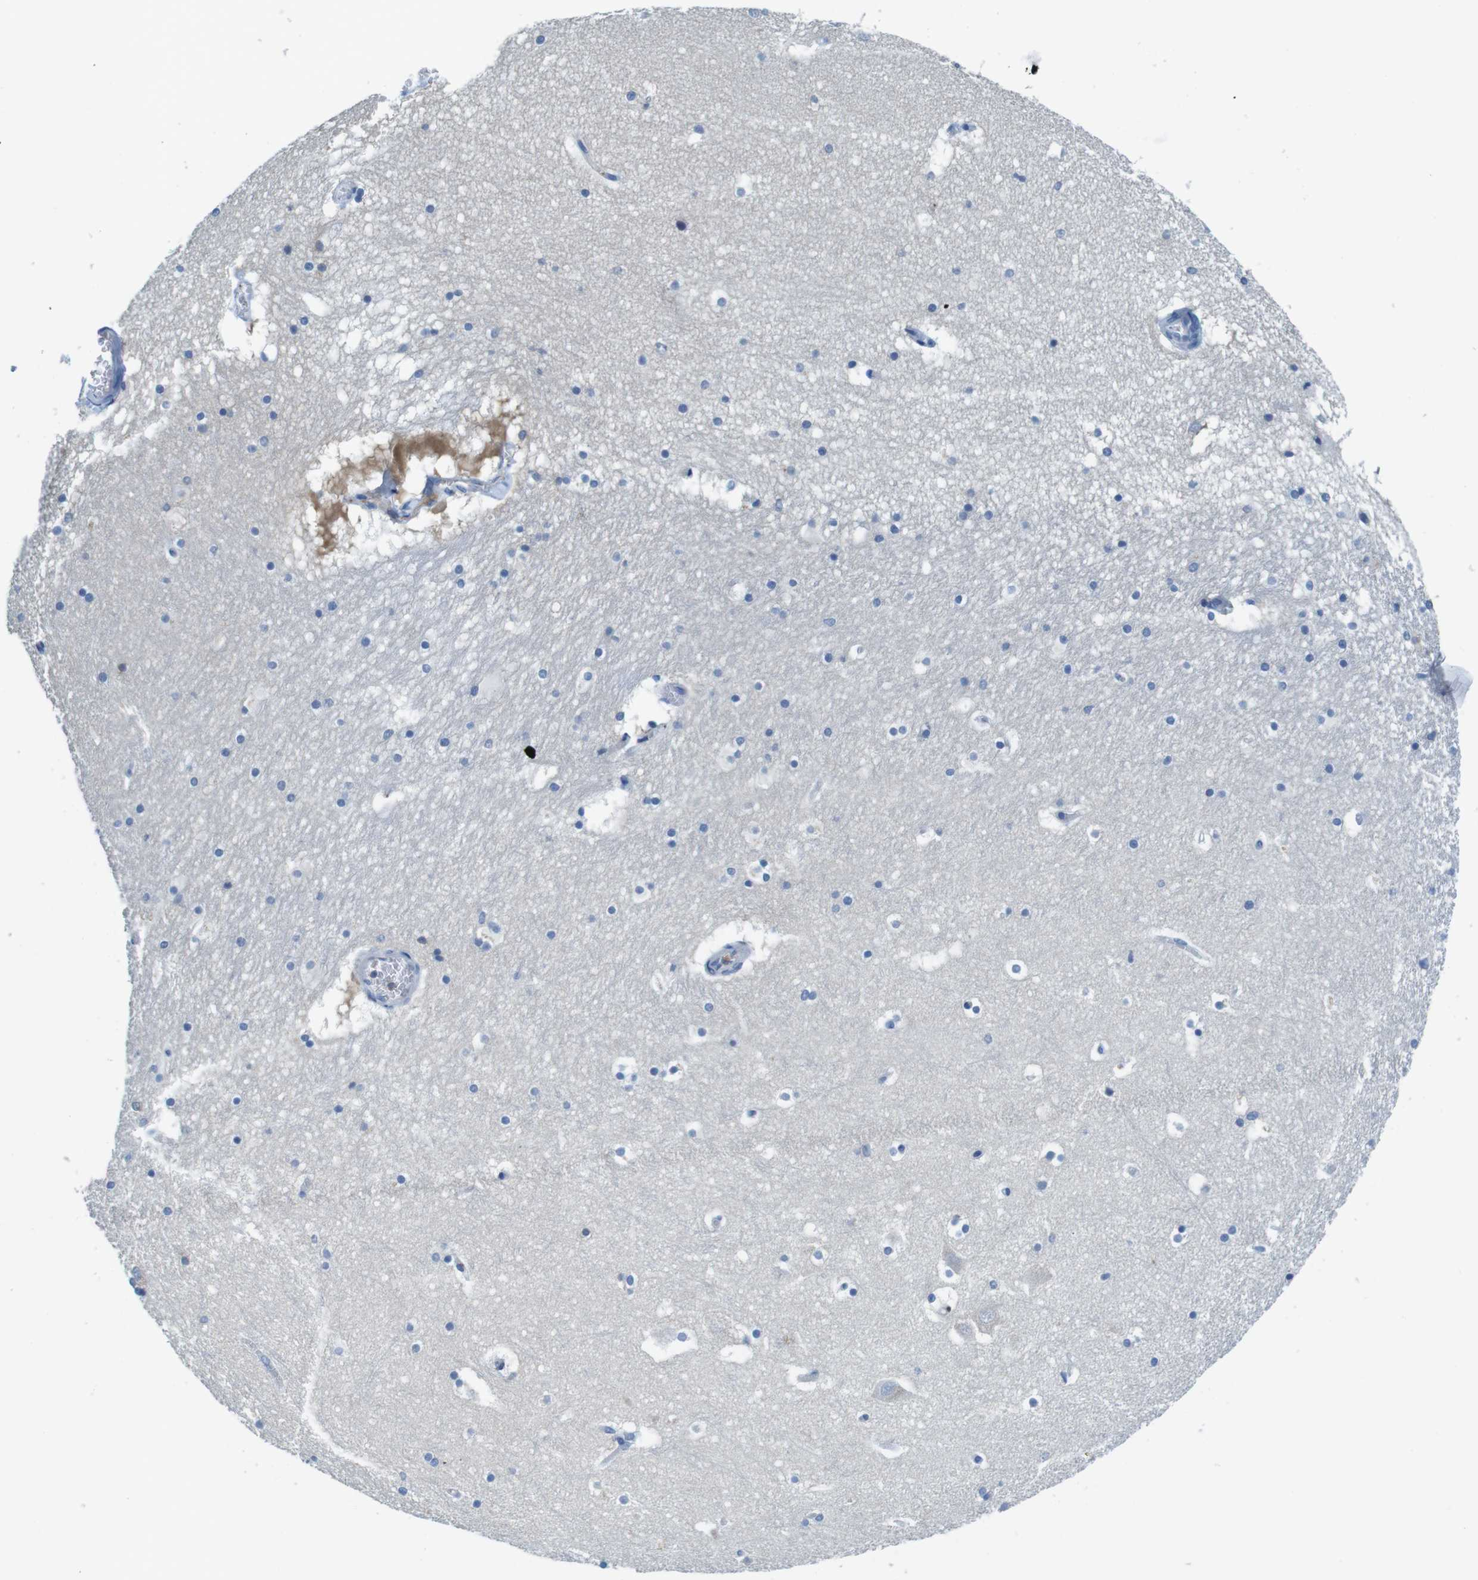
{"staining": {"intensity": "negative", "quantity": "none", "location": "none"}, "tissue": "hippocampus", "cell_type": "Glial cells", "image_type": "normal", "snomed": [{"axis": "morphology", "description": "Normal tissue, NOS"}, {"axis": "topography", "description": "Hippocampus"}], "caption": "This is a micrograph of immunohistochemistry staining of unremarkable hippocampus, which shows no positivity in glial cells.", "gene": "TMPRSS15", "patient": {"sex": "male", "age": 45}}